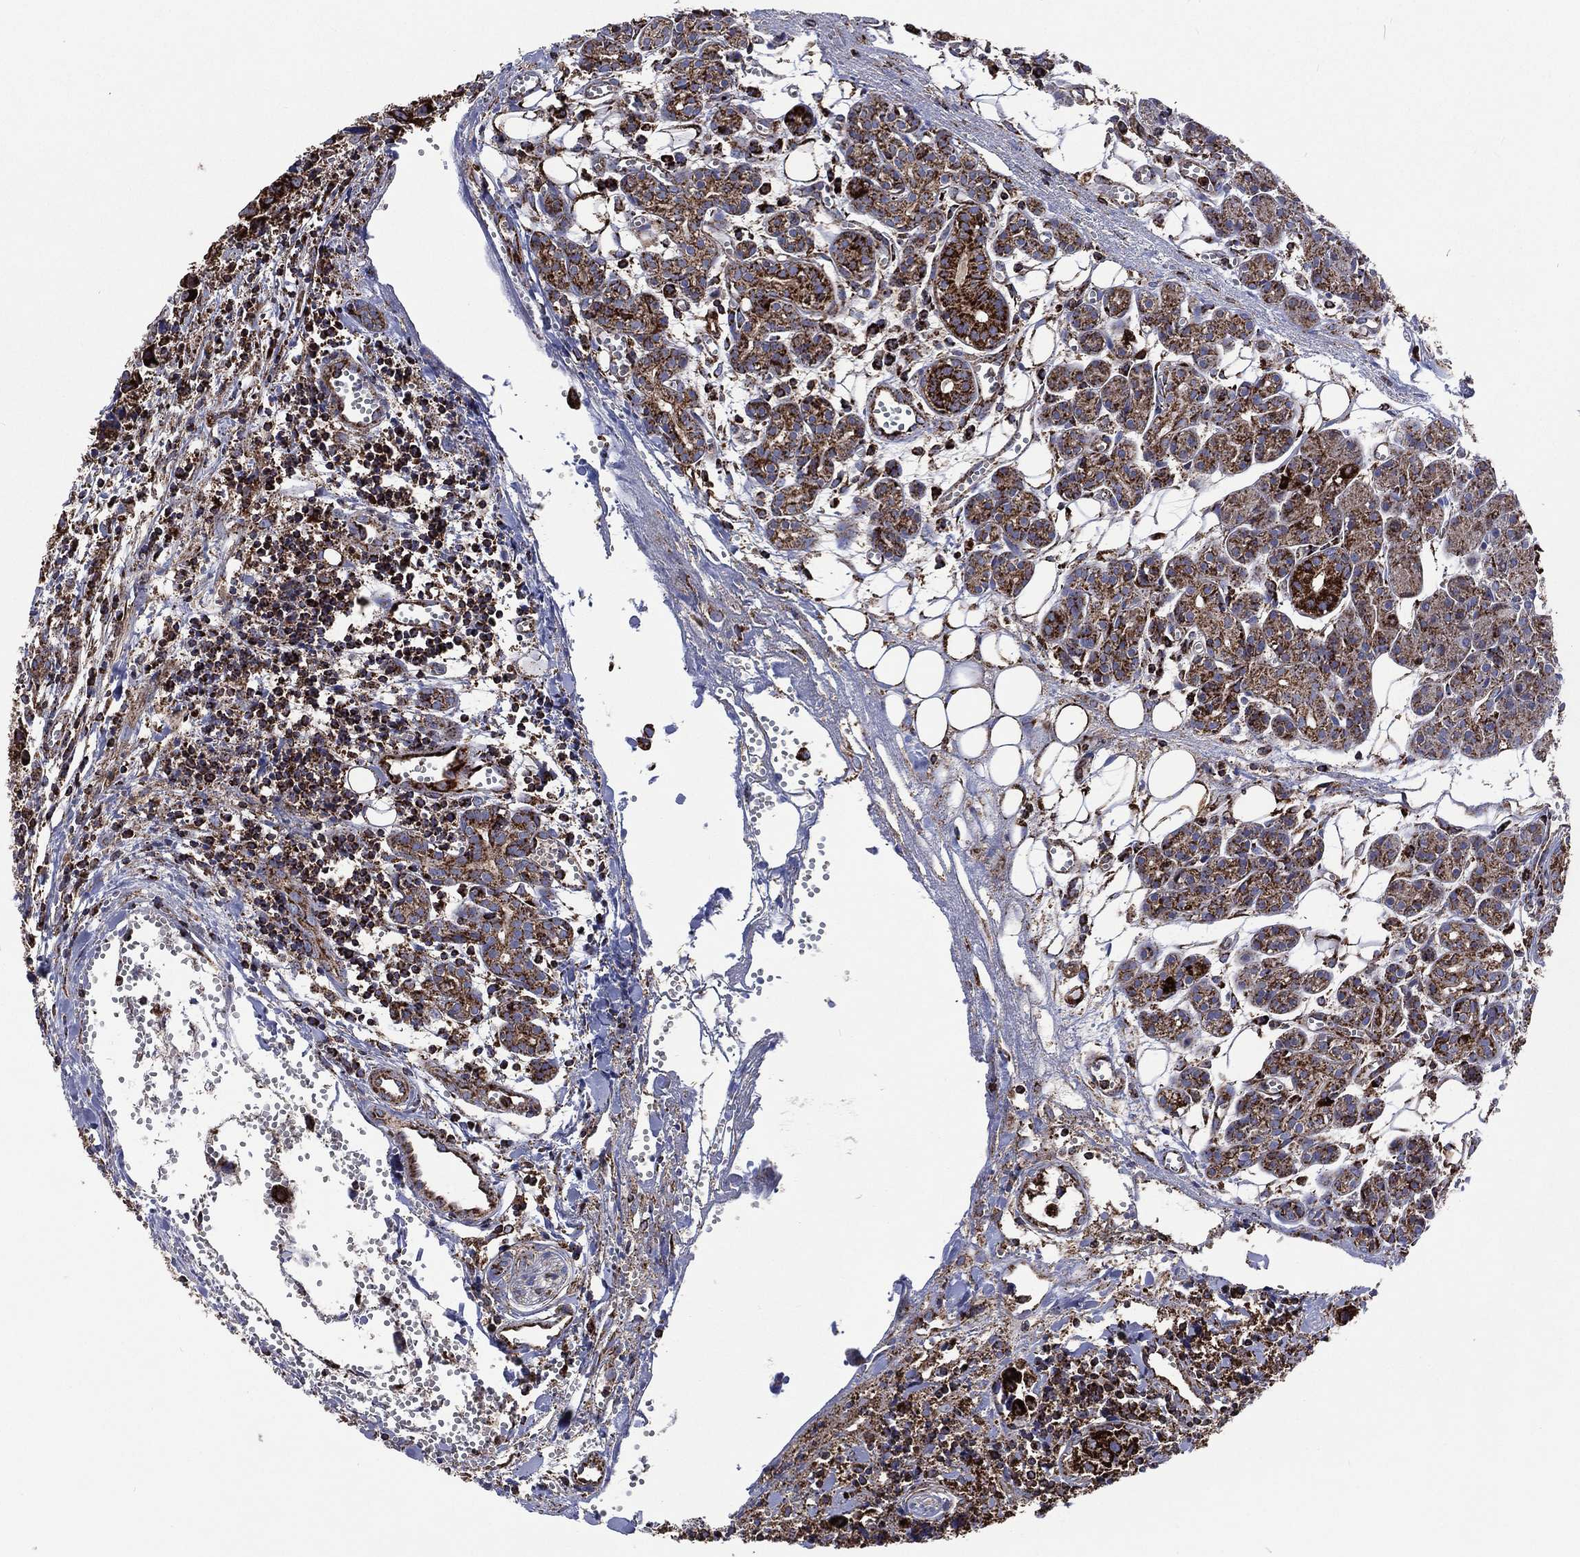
{"staining": {"intensity": "strong", "quantity": ">75%", "location": "cytoplasmic/membranous"}, "tissue": "head and neck cancer", "cell_type": "Tumor cells", "image_type": "cancer", "snomed": [{"axis": "morphology", "description": "Adenocarcinoma, NOS"}, {"axis": "topography", "description": "Head-Neck"}], "caption": "A histopathology image showing strong cytoplasmic/membranous expression in about >75% of tumor cells in head and neck adenocarcinoma, as visualized by brown immunohistochemical staining.", "gene": "ANKRD37", "patient": {"sex": "male", "age": 76}}